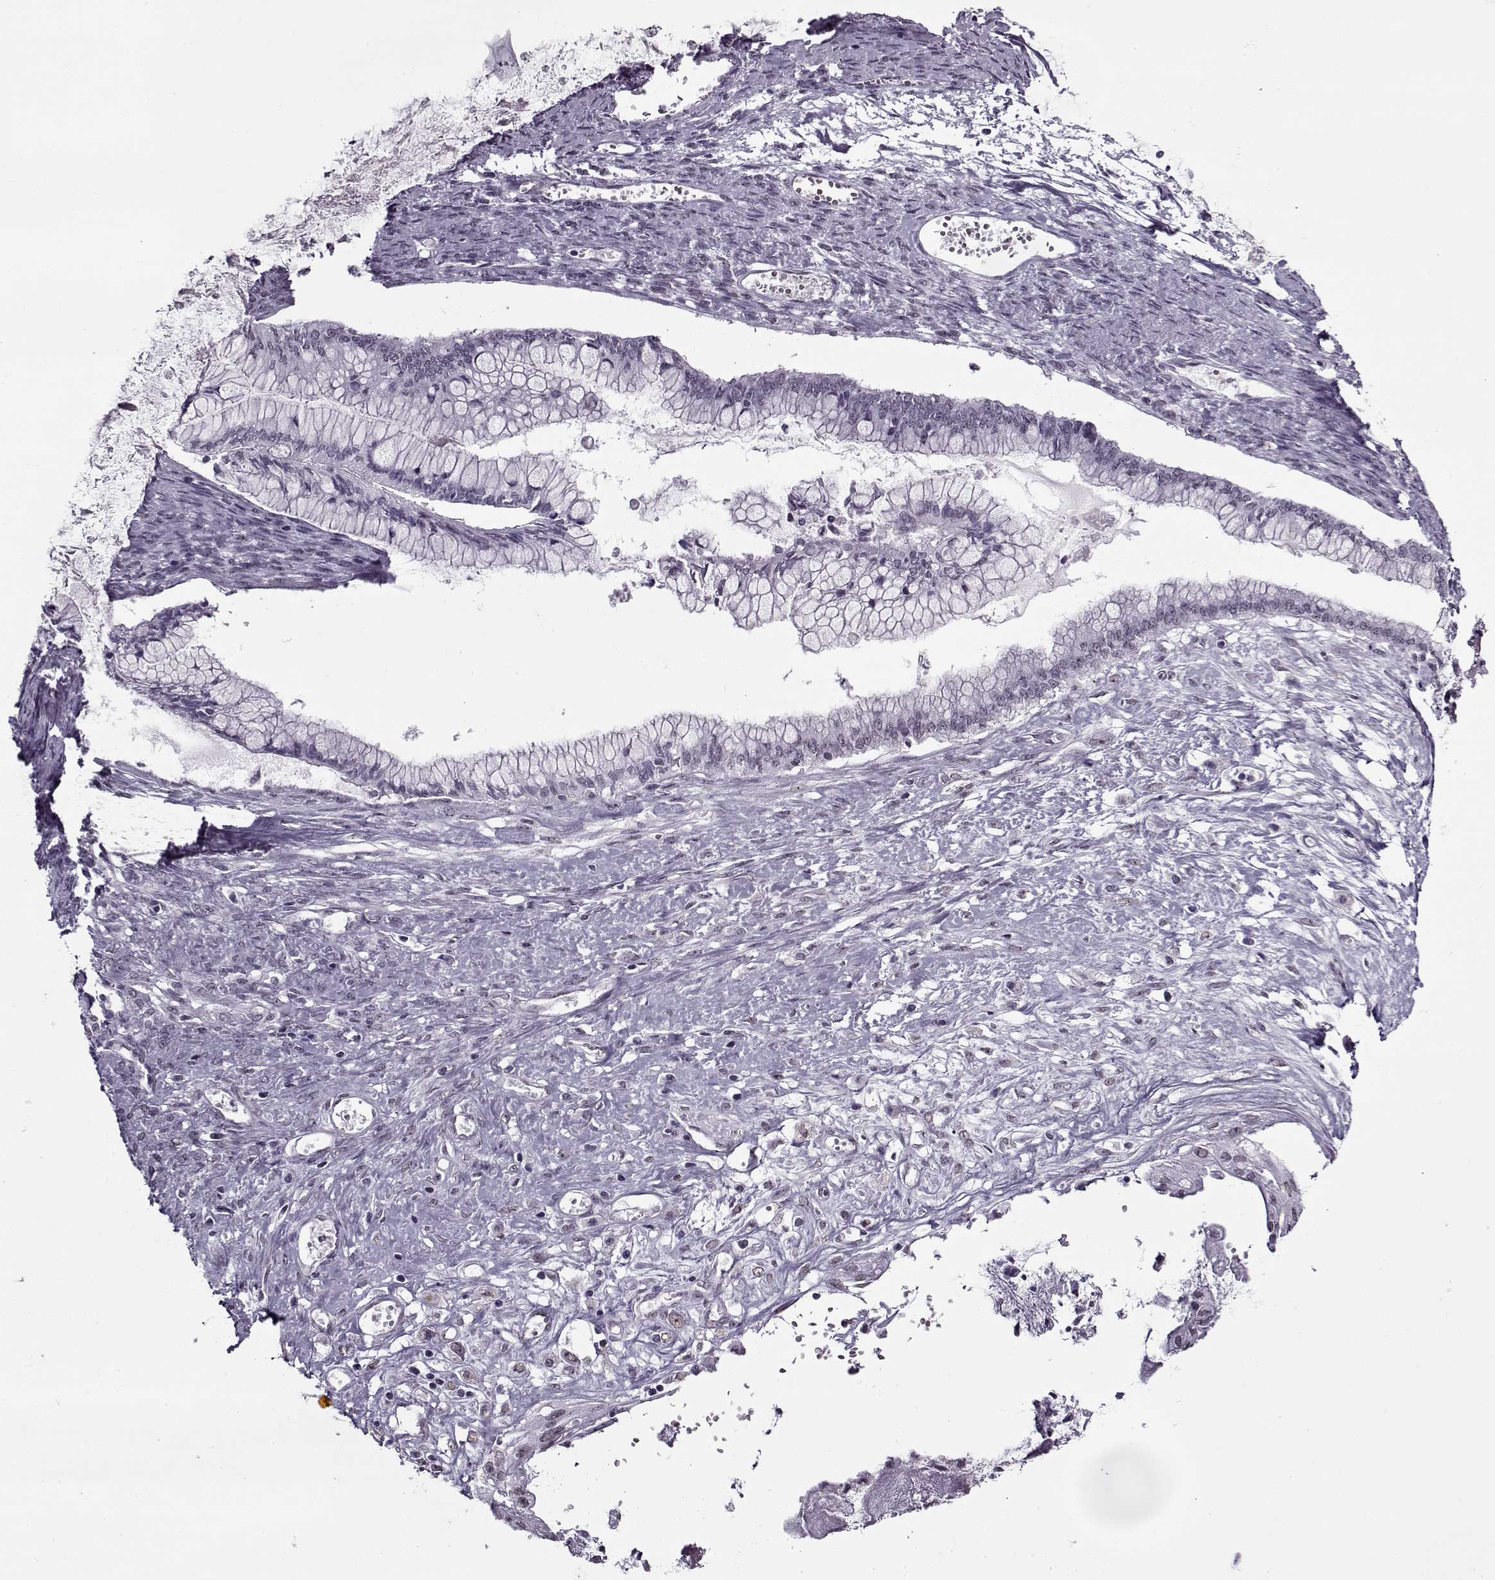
{"staining": {"intensity": "negative", "quantity": "none", "location": "none"}, "tissue": "ovarian cancer", "cell_type": "Tumor cells", "image_type": "cancer", "snomed": [{"axis": "morphology", "description": "Cystadenocarcinoma, mucinous, NOS"}, {"axis": "topography", "description": "Ovary"}], "caption": "Human ovarian cancer stained for a protein using IHC exhibits no expression in tumor cells.", "gene": "PRMT8", "patient": {"sex": "female", "age": 67}}